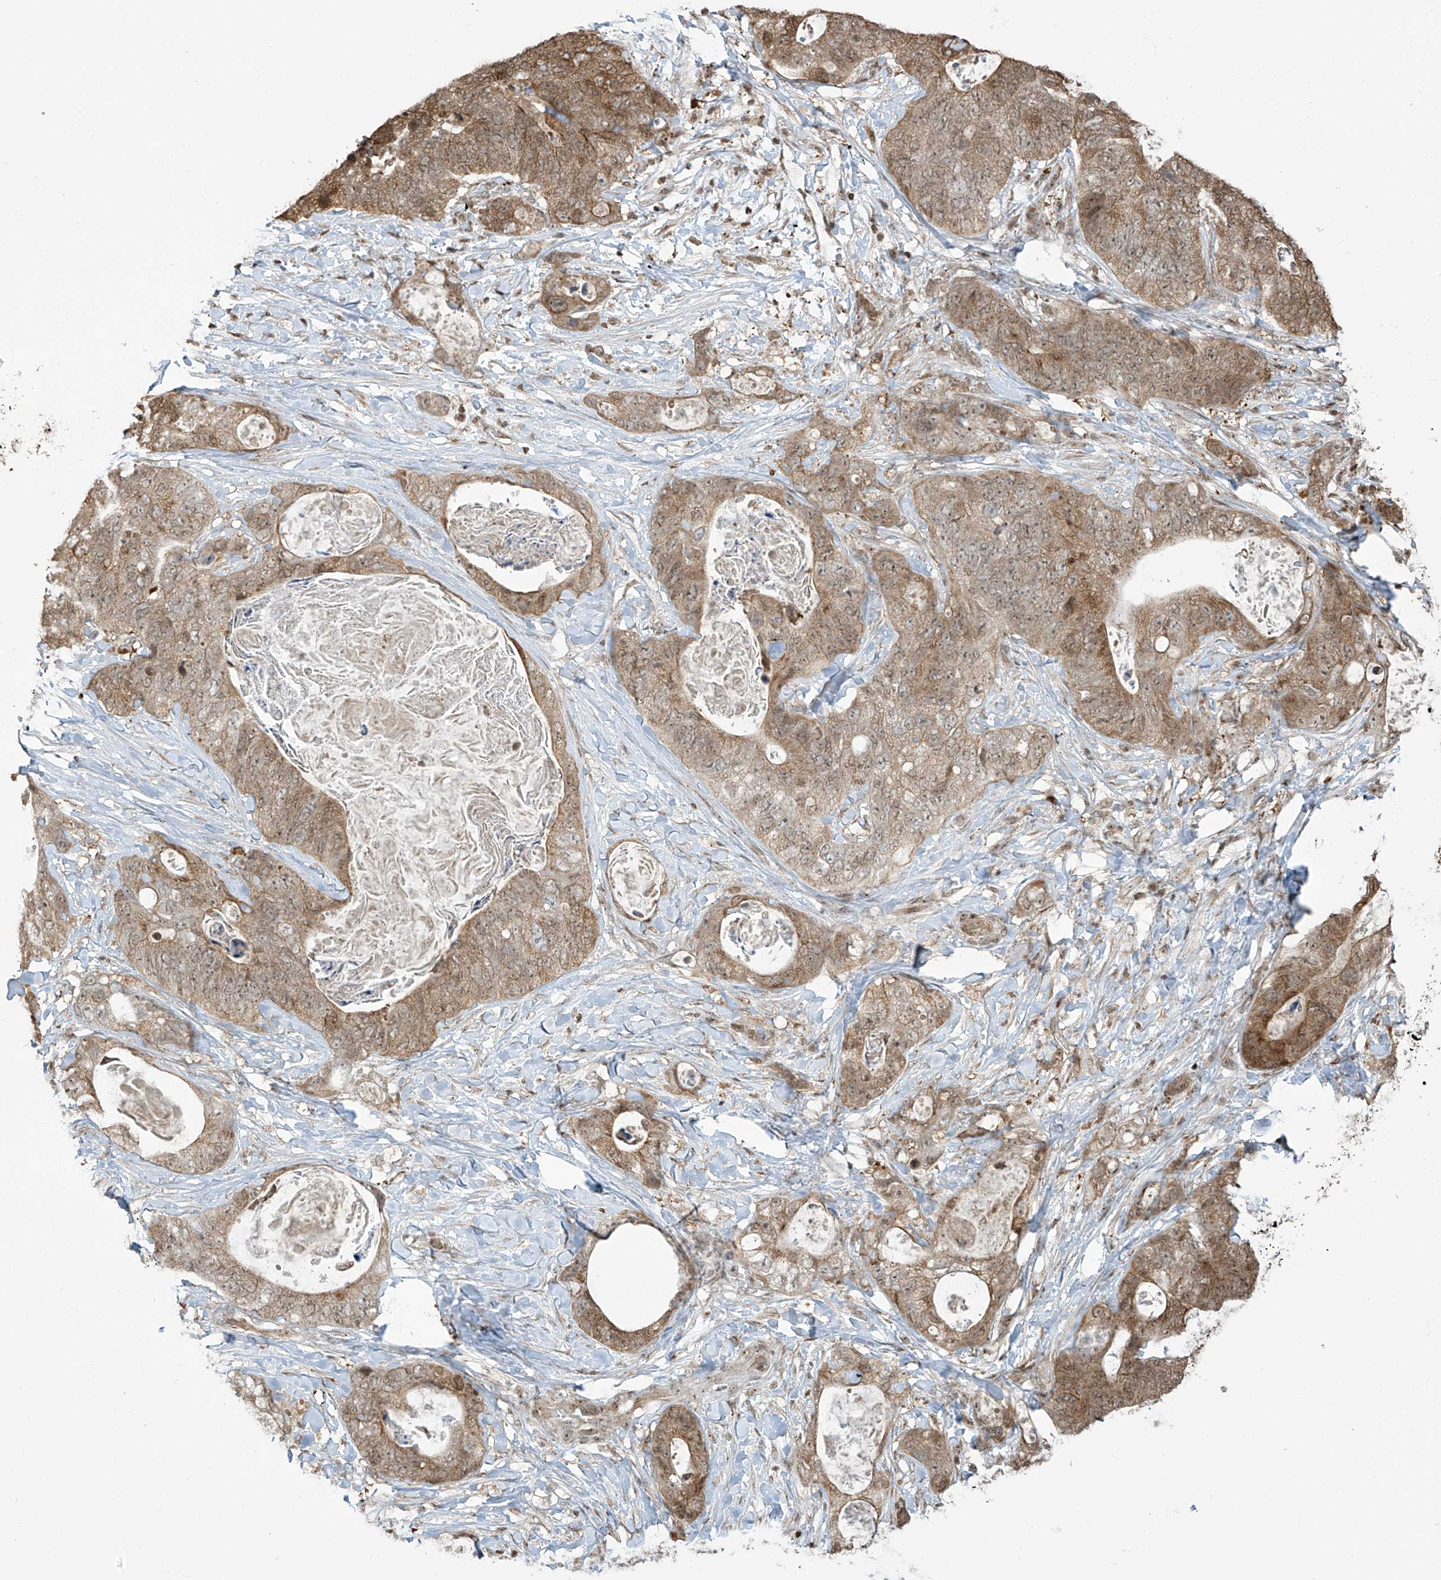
{"staining": {"intensity": "moderate", "quantity": ">75%", "location": "cytoplasmic/membranous"}, "tissue": "stomach cancer", "cell_type": "Tumor cells", "image_type": "cancer", "snomed": [{"axis": "morphology", "description": "Adenocarcinoma, NOS"}, {"axis": "topography", "description": "Stomach"}], "caption": "Immunohistochemical staining of human stomach cancer reveals moderate cytoplasmic/membranous protein positivity in approximately >75% of tumor cells.", "gene": "VMP1", "patient": {"sex": "female", "age": 89}}